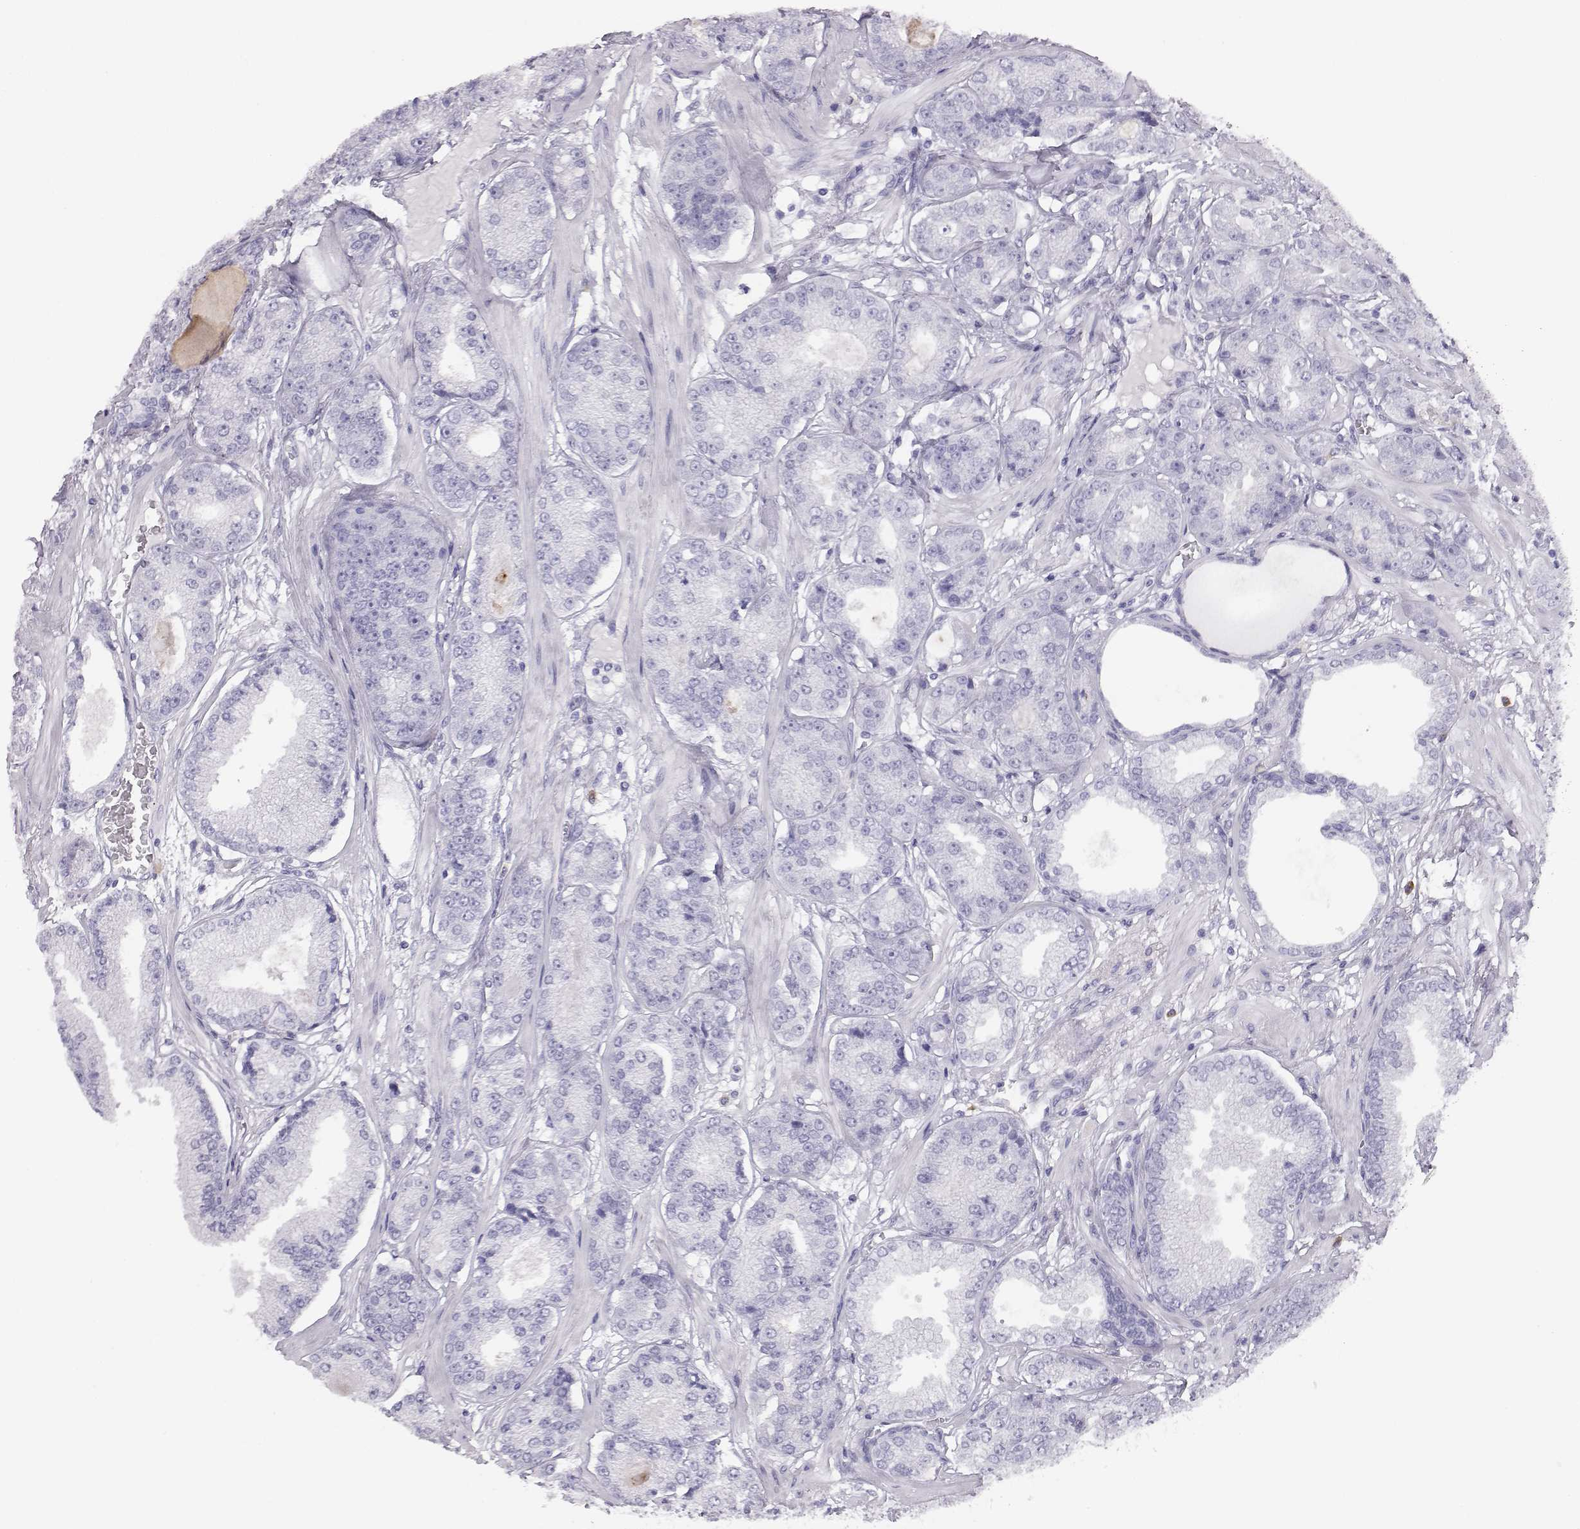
{"staining": {"intensity": "negative", "quantity": "none", "location": "none"}, "tissue": "prostate cancer", "cell_type": "Tumor cells", "image_type": "cancer", "snomed": [{"axis": "morphology", "description": "Adenocarcinoma, NOS"}, {"axis": "topography", "description": "Prostate"}], "caption": "Protein analysis of prostate cancer (adenocarcinoma) exhibits no significant staining in tumor cells.", "gene": "ITLN2", "patient": {"sex": "male", "age": 64}}